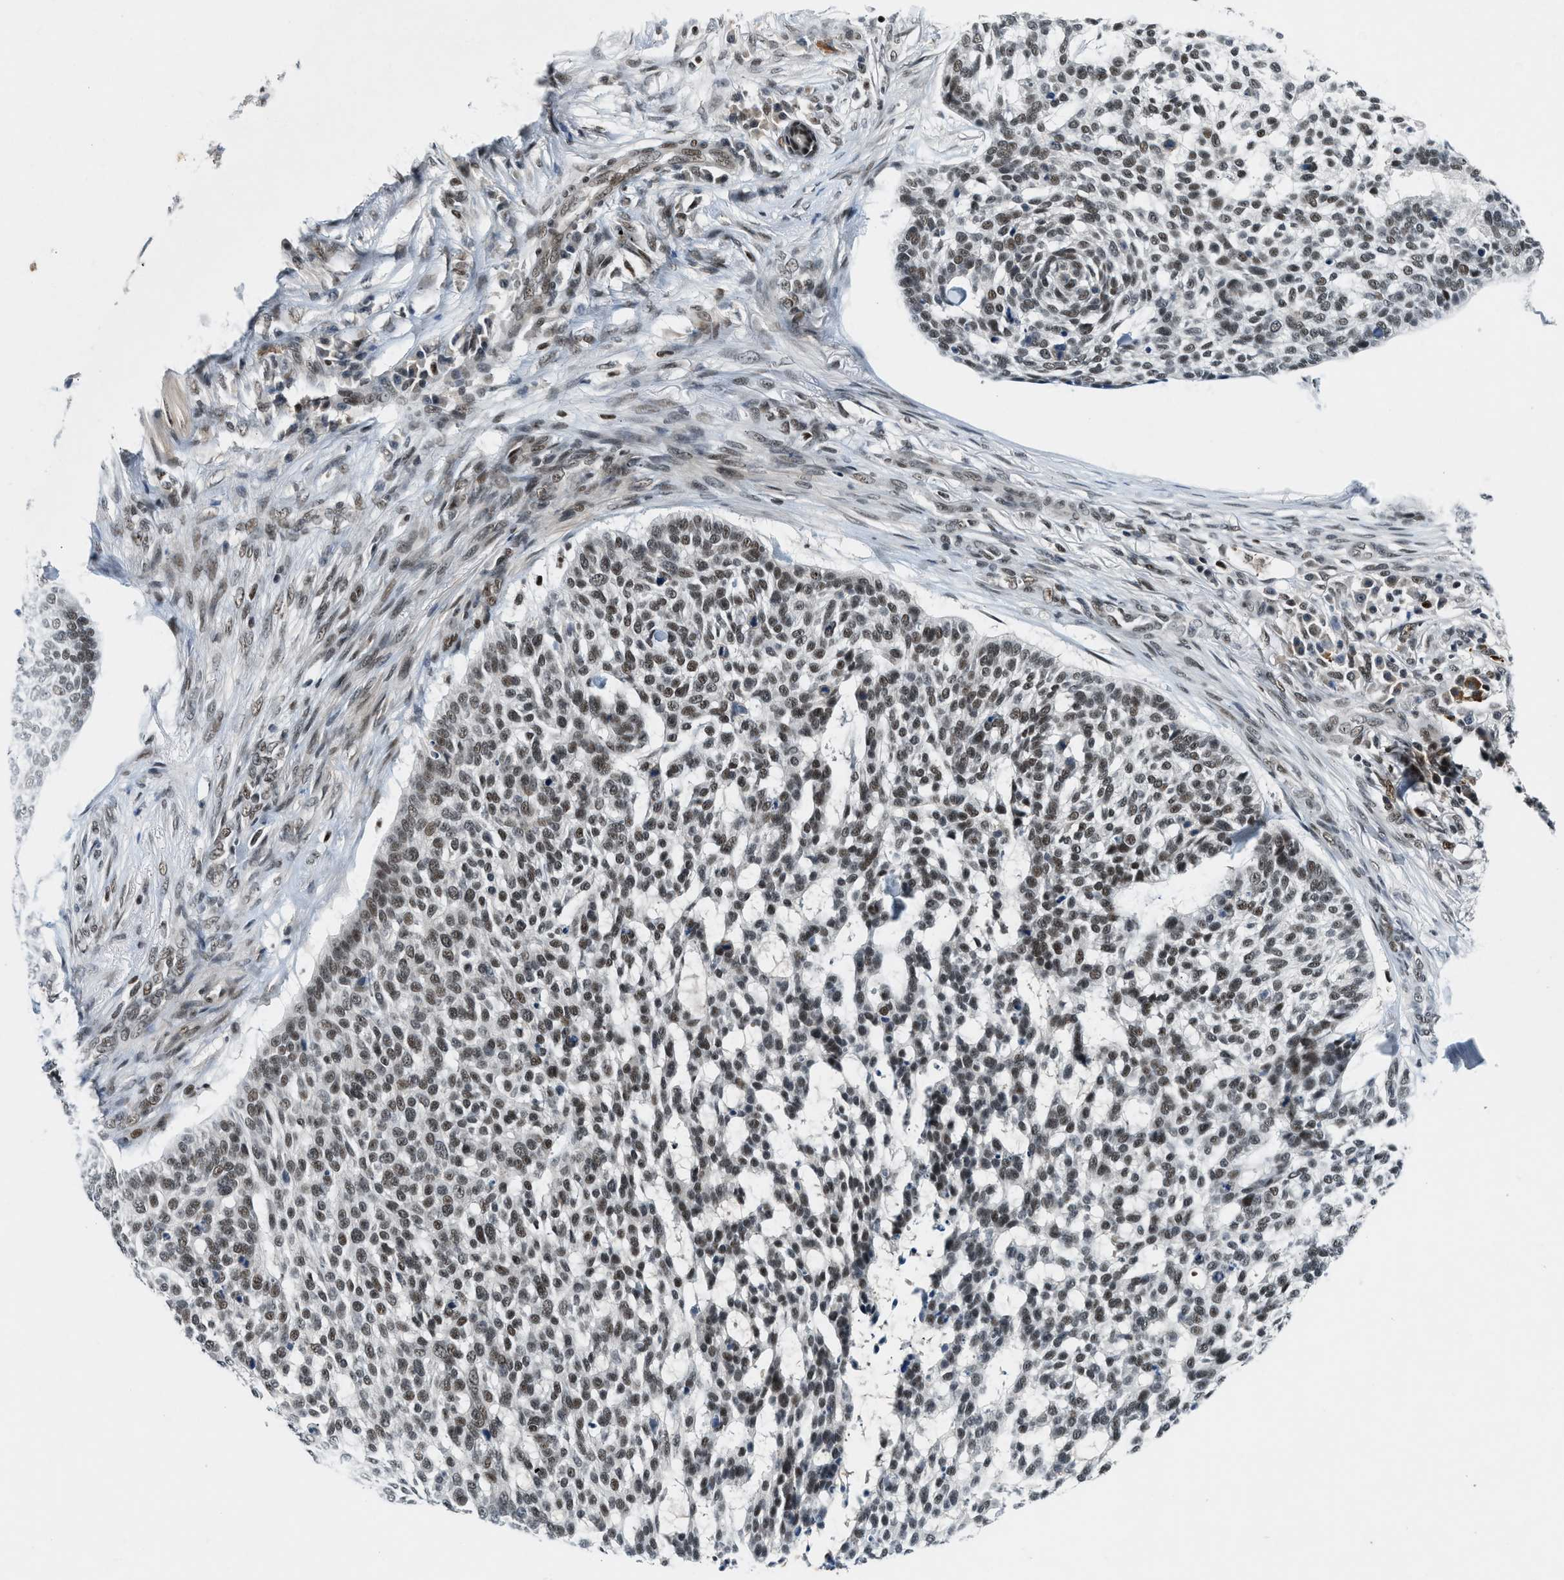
{"staining": {"intensity": "weak", "quantity": ">75%", "location": "nuclear"}, "tissue": "skin cancer", "cell_type": "Tumor cells", "image_type": "cancer", "snomed": [{"axis": "morphology", "description": "Basal cell carcinoma"}, {"axis": "topography", "description": "Skin"}], "caption": "Protein expression analysis of skin cancer reveals weak nuclear staining in approximately >75% of tumor cells. (Brightfield microscopy of DAB IHC at high magnification).", "gene": "NCOA1", "patient": {"sex": "female", "age": 64}}